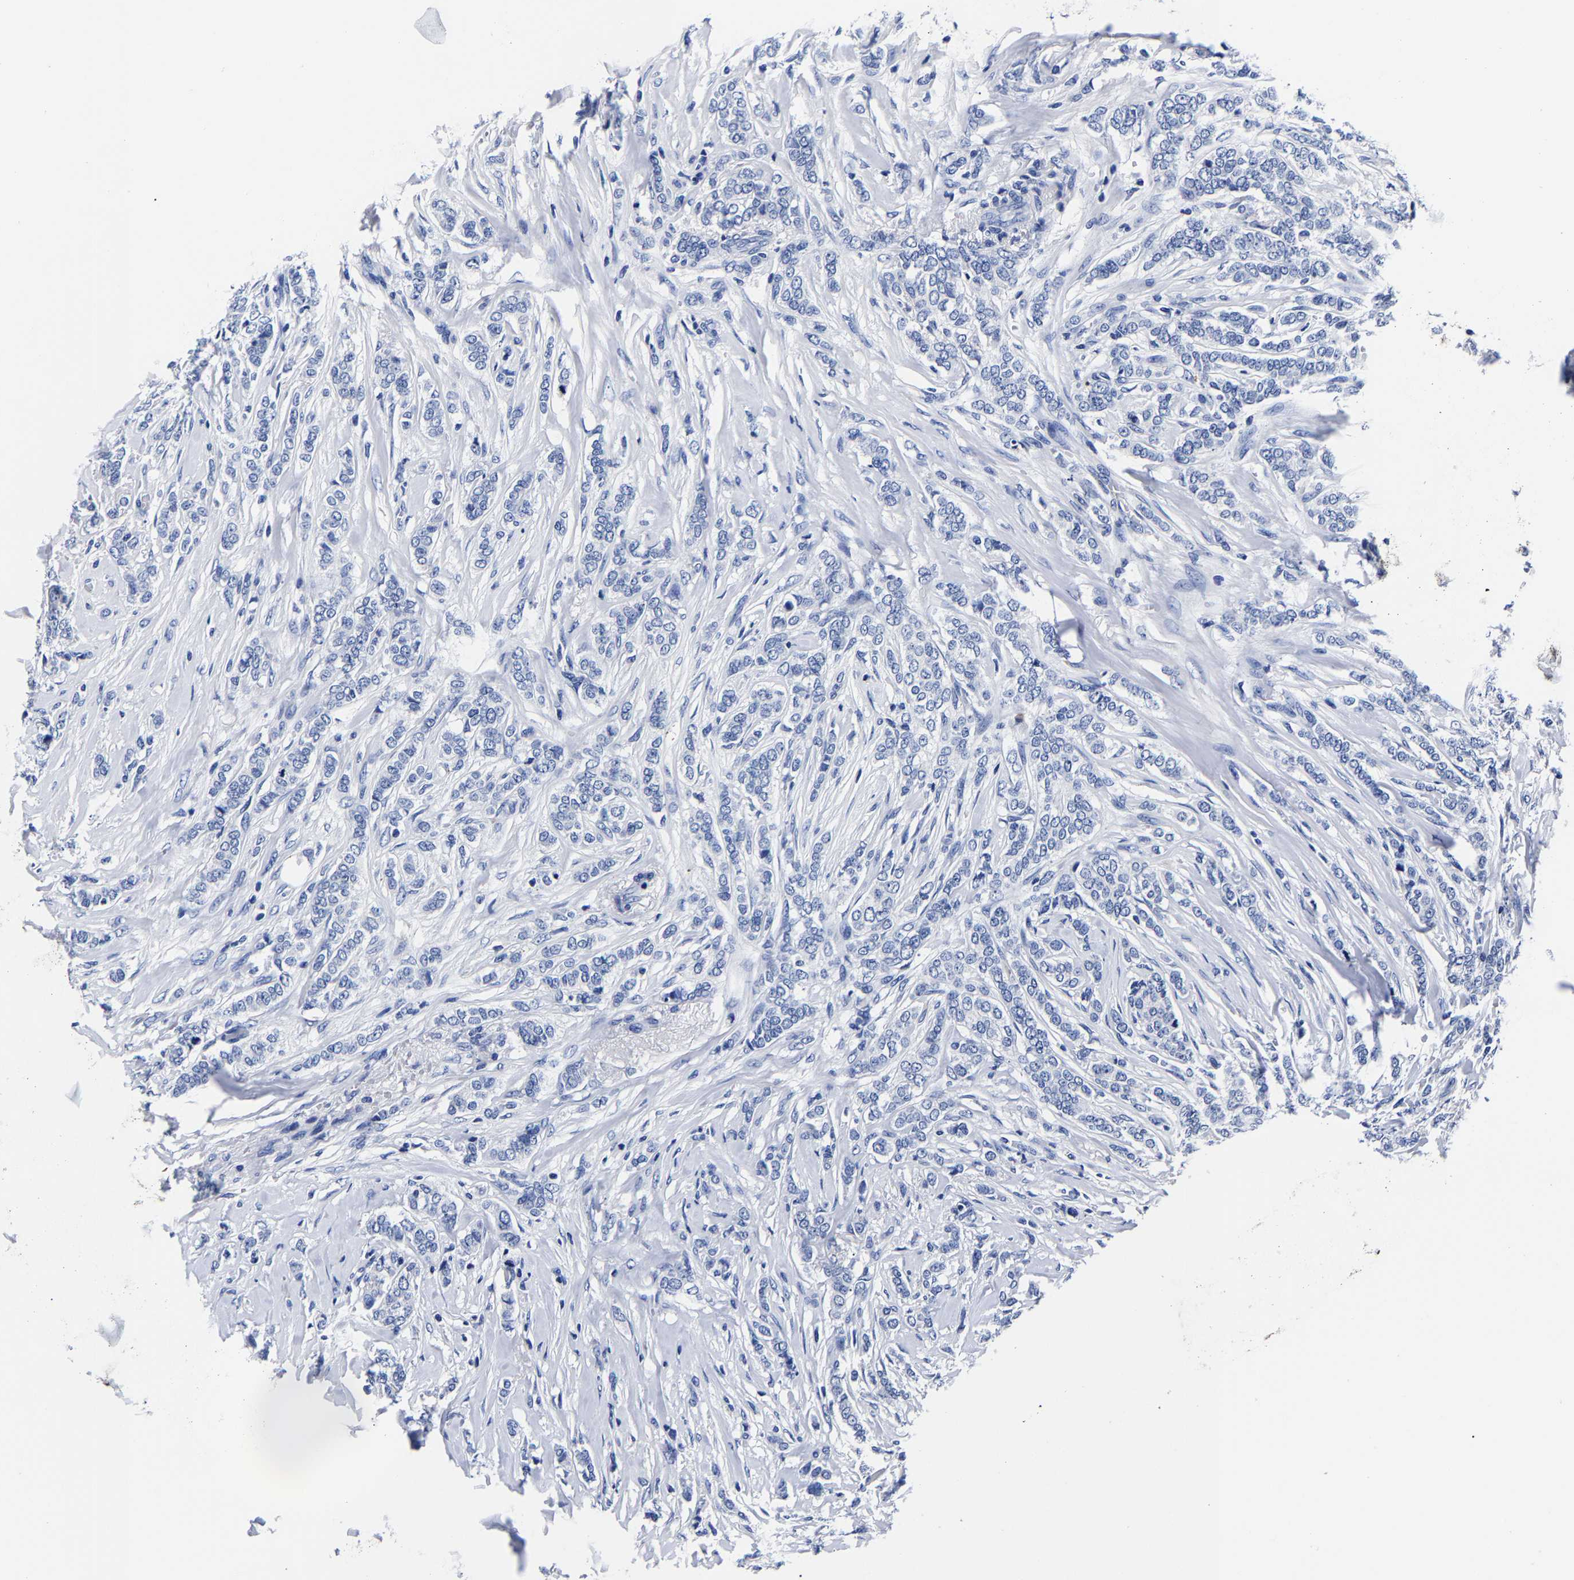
{"staining": {"intensity": "negative", "quantity": "none", "location": "none"}, "tissue": "breast cancer", "cell_type": "Tumor cells", "image_type": "cancer", "snomed": [{"axis": "morphology", "description": "Lobular carcinoma"}, {"axis": "topography", "description": "Skin"}, {"axis": "topography", "description": "Breast"}], "caption": "High power microscopy photomicrograph of an IHC photomicrograph of lobular carcinoma (breast), revealing no significant expression in tumor cells.", "gene": "CPA2", "patient": {"sex": "female", "age": 46}}